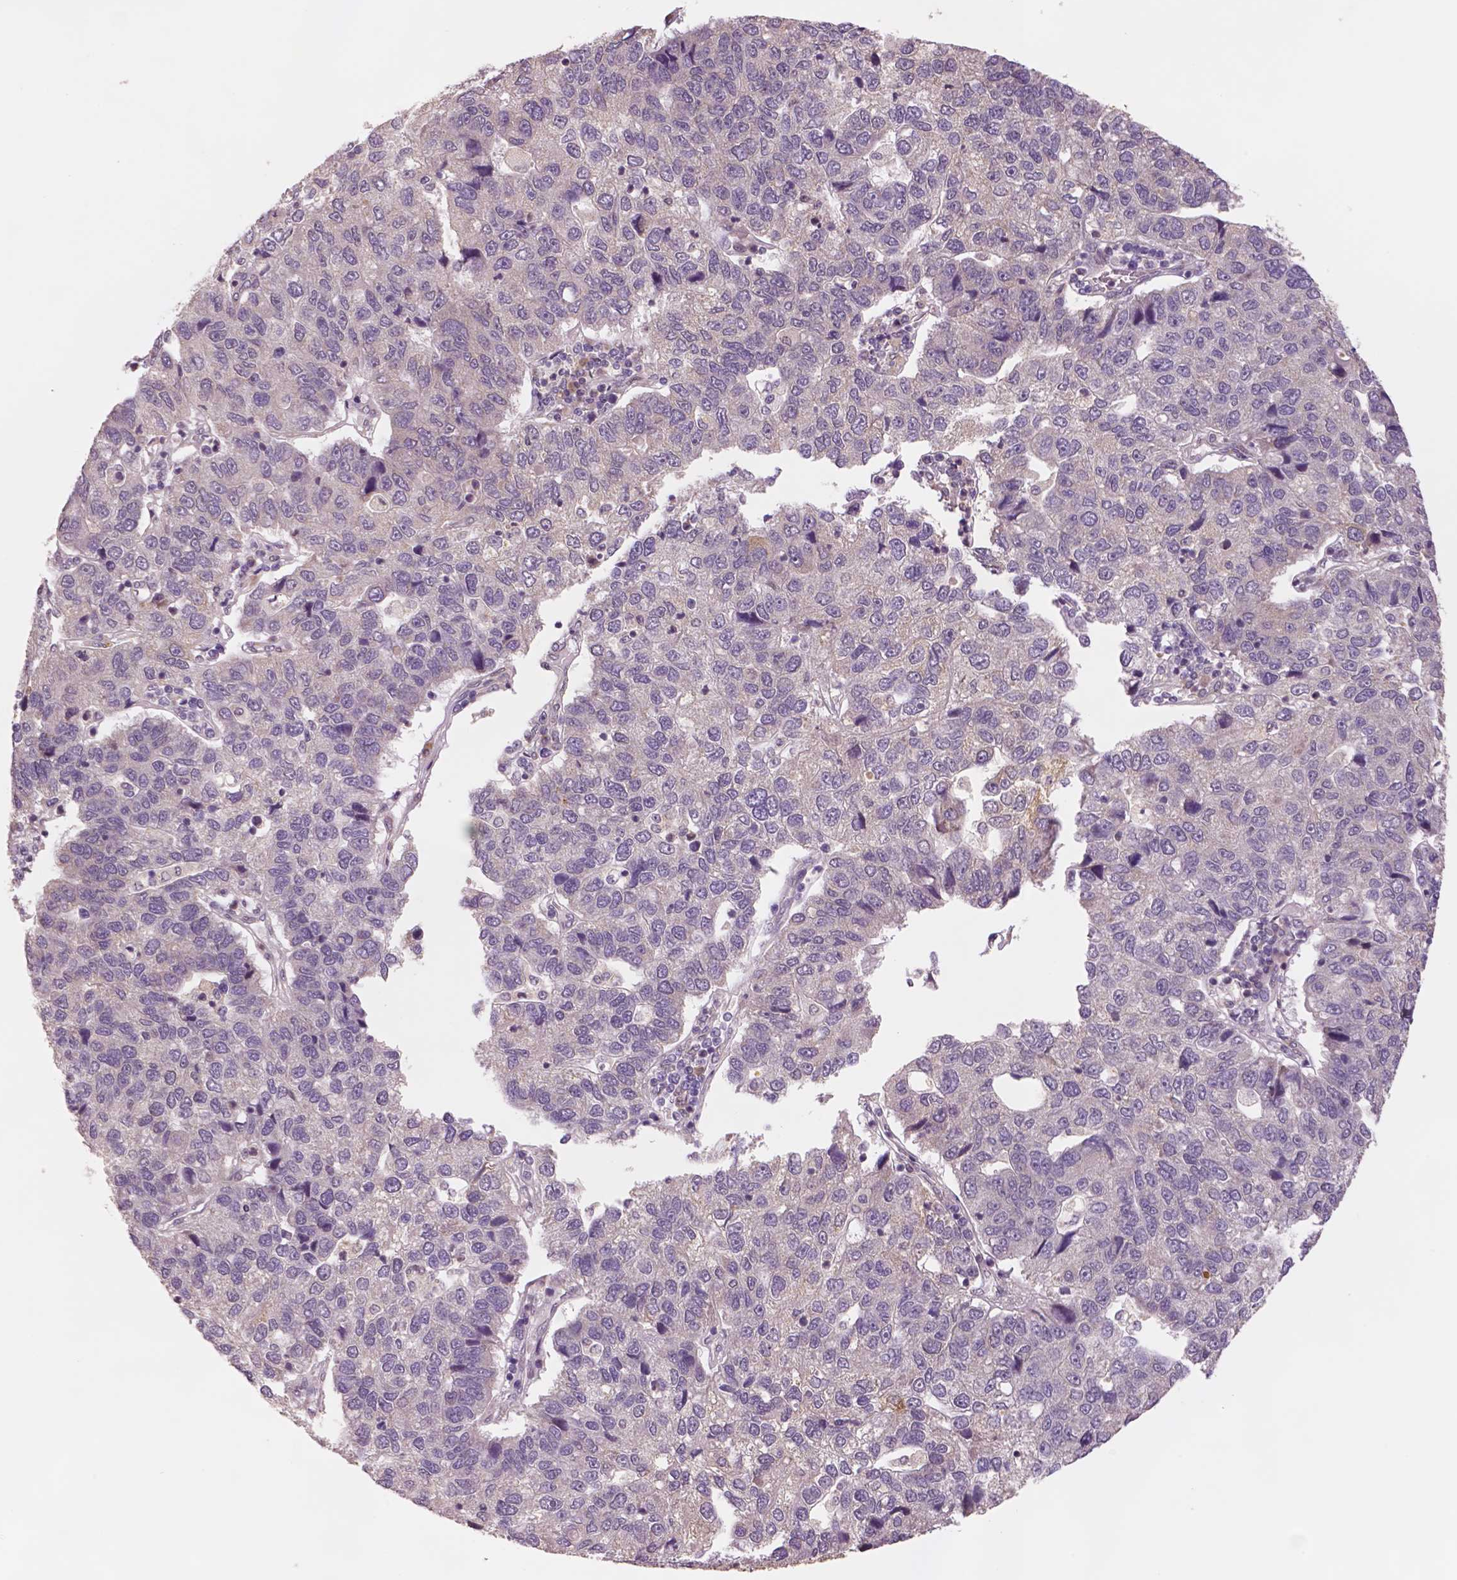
{"staining": {"intensity": "negative", "quantity": "none", "location": "none"}, "tissue": "pancreatic cancer", "cell_type": "Tumor cells", "image_type": "cancer", "snomed": [{"axis": "morphology", "description": "Adenocarcinoma, NOS"}, {"axis": "topography", "description": "Pancreas"}], "caption": "Immunohistochemistry of human adenocarcinoma (pancreatic) exhibits no staining in tumor cells.", "gene": "STAT3", "patient": {"sex": "female", "age": 61}}